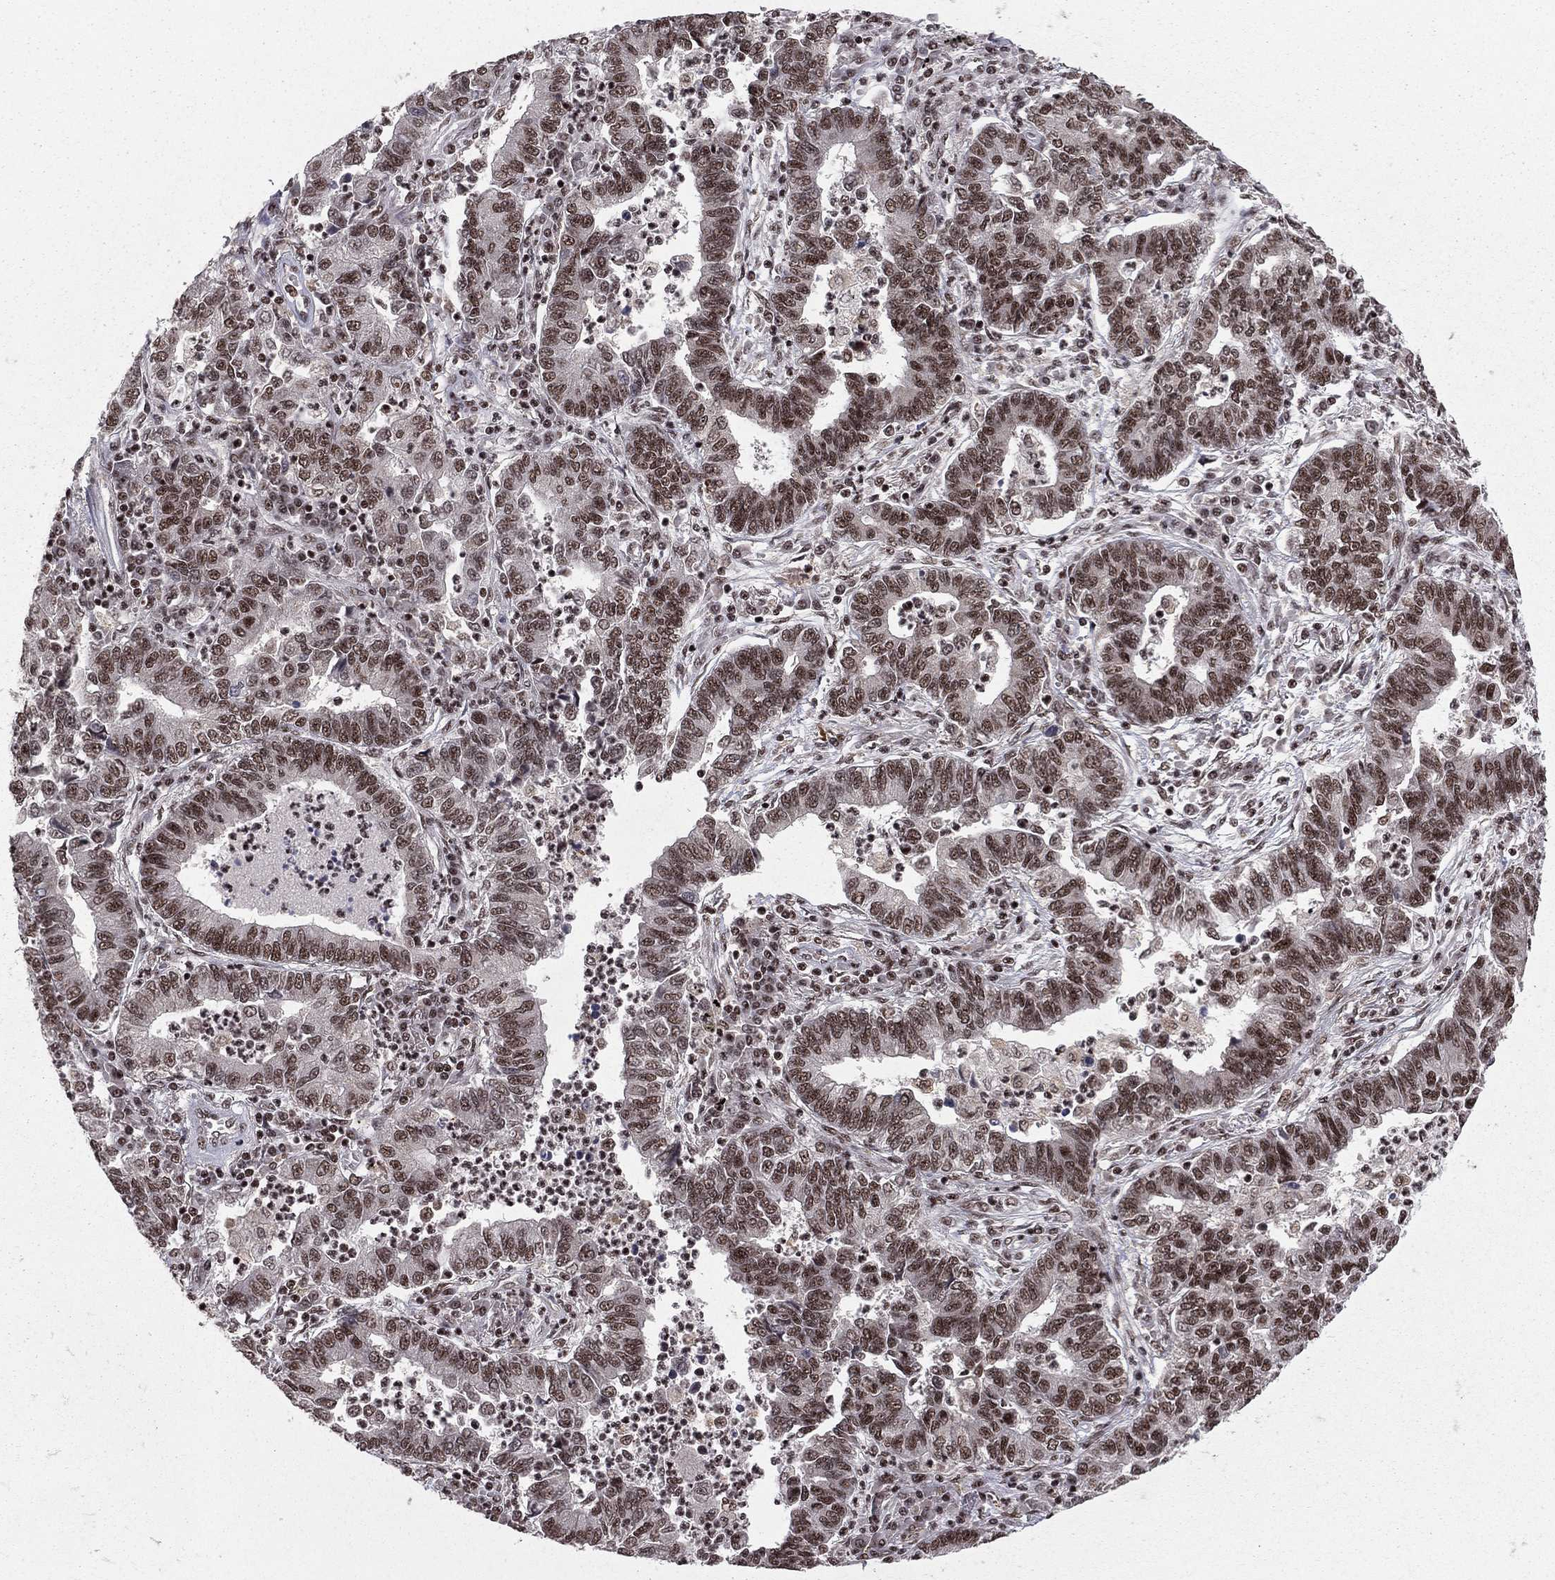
{"staining": {"intensity": "strong", "quantity": ">75%", "location": "nuclear"}, "tissue": "lung cancer", "cell_type": "Tumor cells", "image_type": "cancer", "snomed": [{"axis": "morphology", "description": "Adenocarcinoma, NOS"}, {"axis": "topography", "description": "Lung"}], "caption": "Lung adenocarcinoma stained for a protein shows strong nuclear positivity in tumor cells.", "gene": "NFYB", "patient": {"sex": "female", "age": 57}}